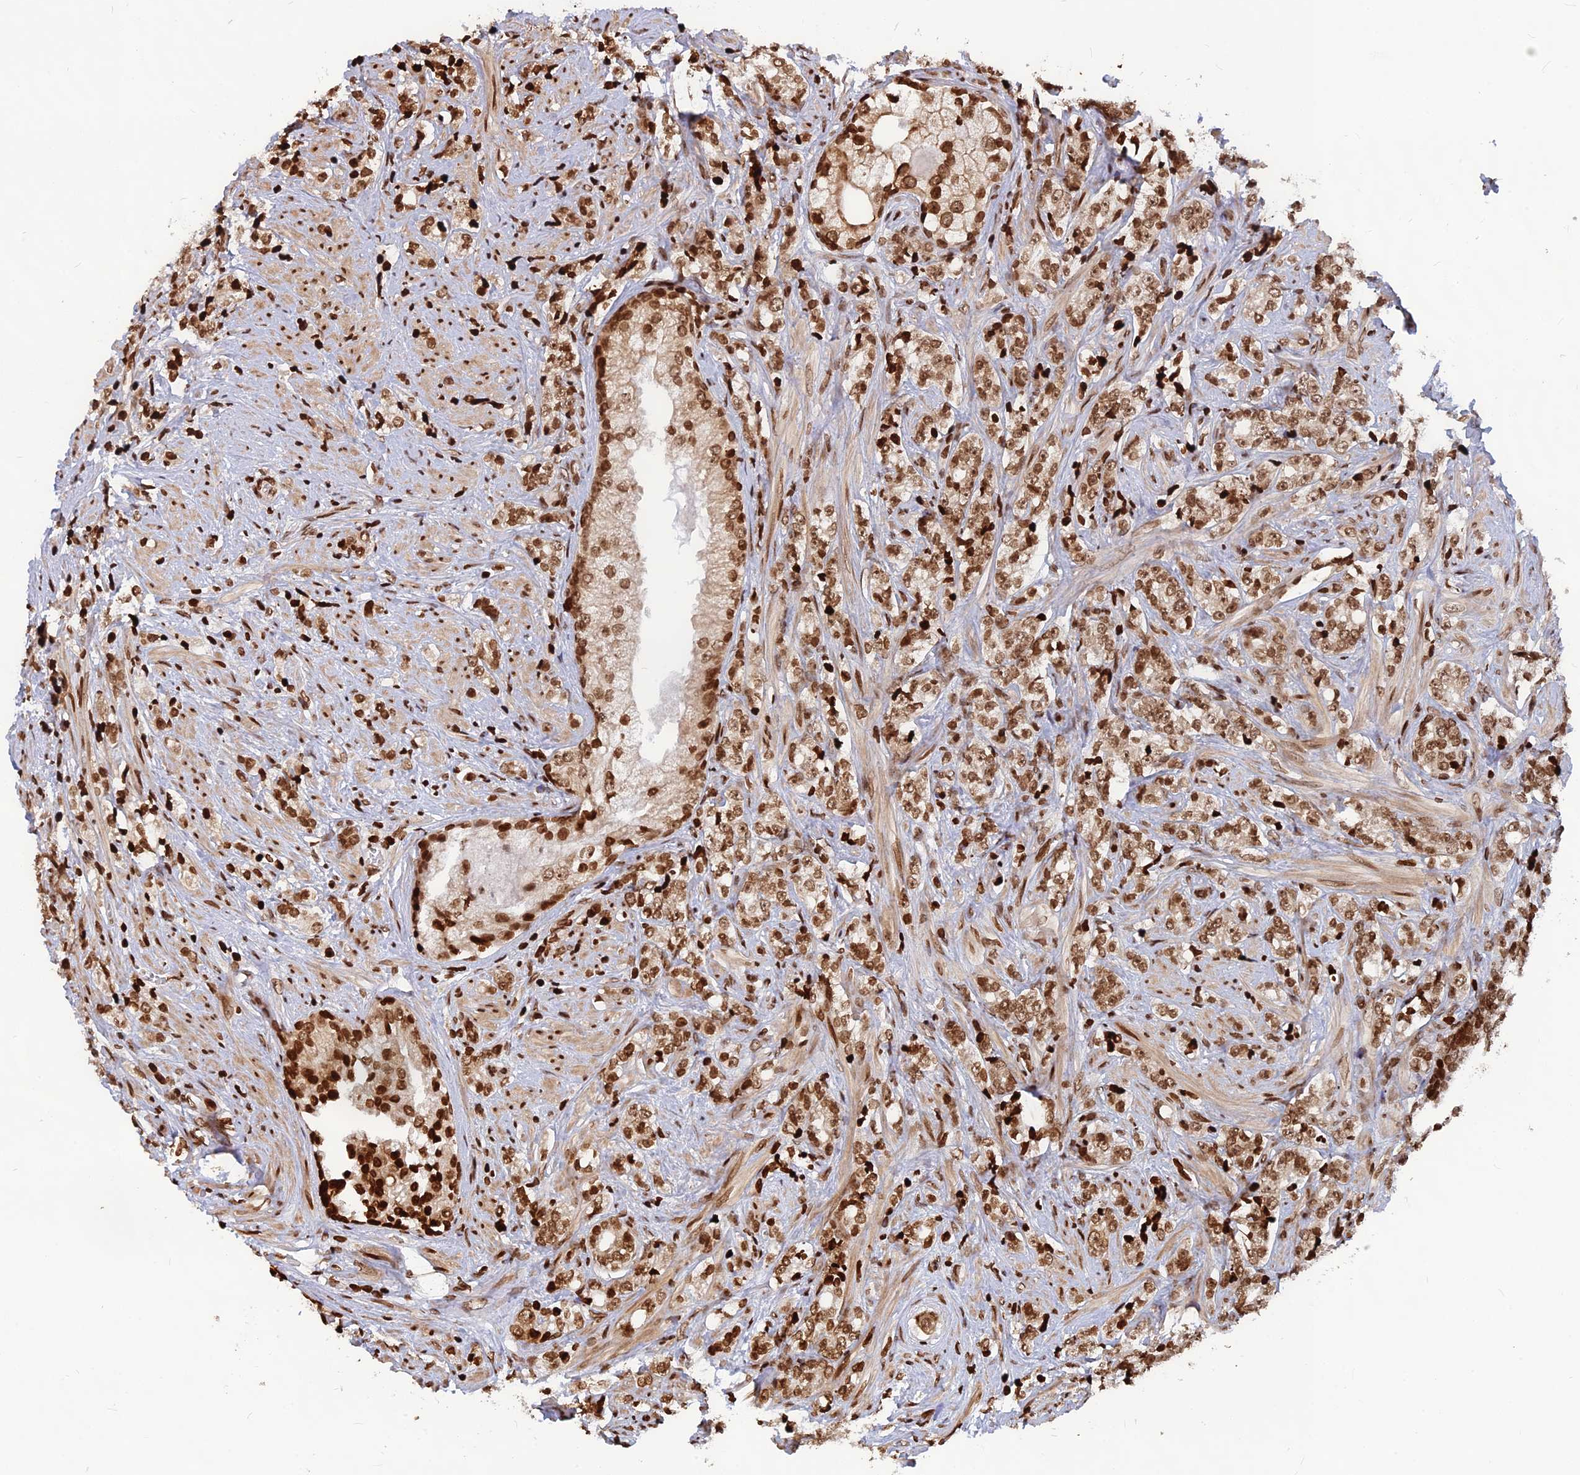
{"staining": {"intensity": "moderate", "quantity": ">75%", "location": "nuclear"}, "tissue": "prostate cancer", "cell_type": "Tumor cells", "image_type": "cancer", "snomed": [{"axis": "morphology", "description": "Adenocarcinoma, High grade"}, {"axis": "topography", "description": "Prostate"}], "caption": "This is a micrograph of immunohistochemistry (IHC) staining of adenocarcinoma (high-grade) (prostate), which shows moderate staining in the nuclear of tumor cells.", "gene": "TET2", "patient": {"sex": "male", "age": 69}}